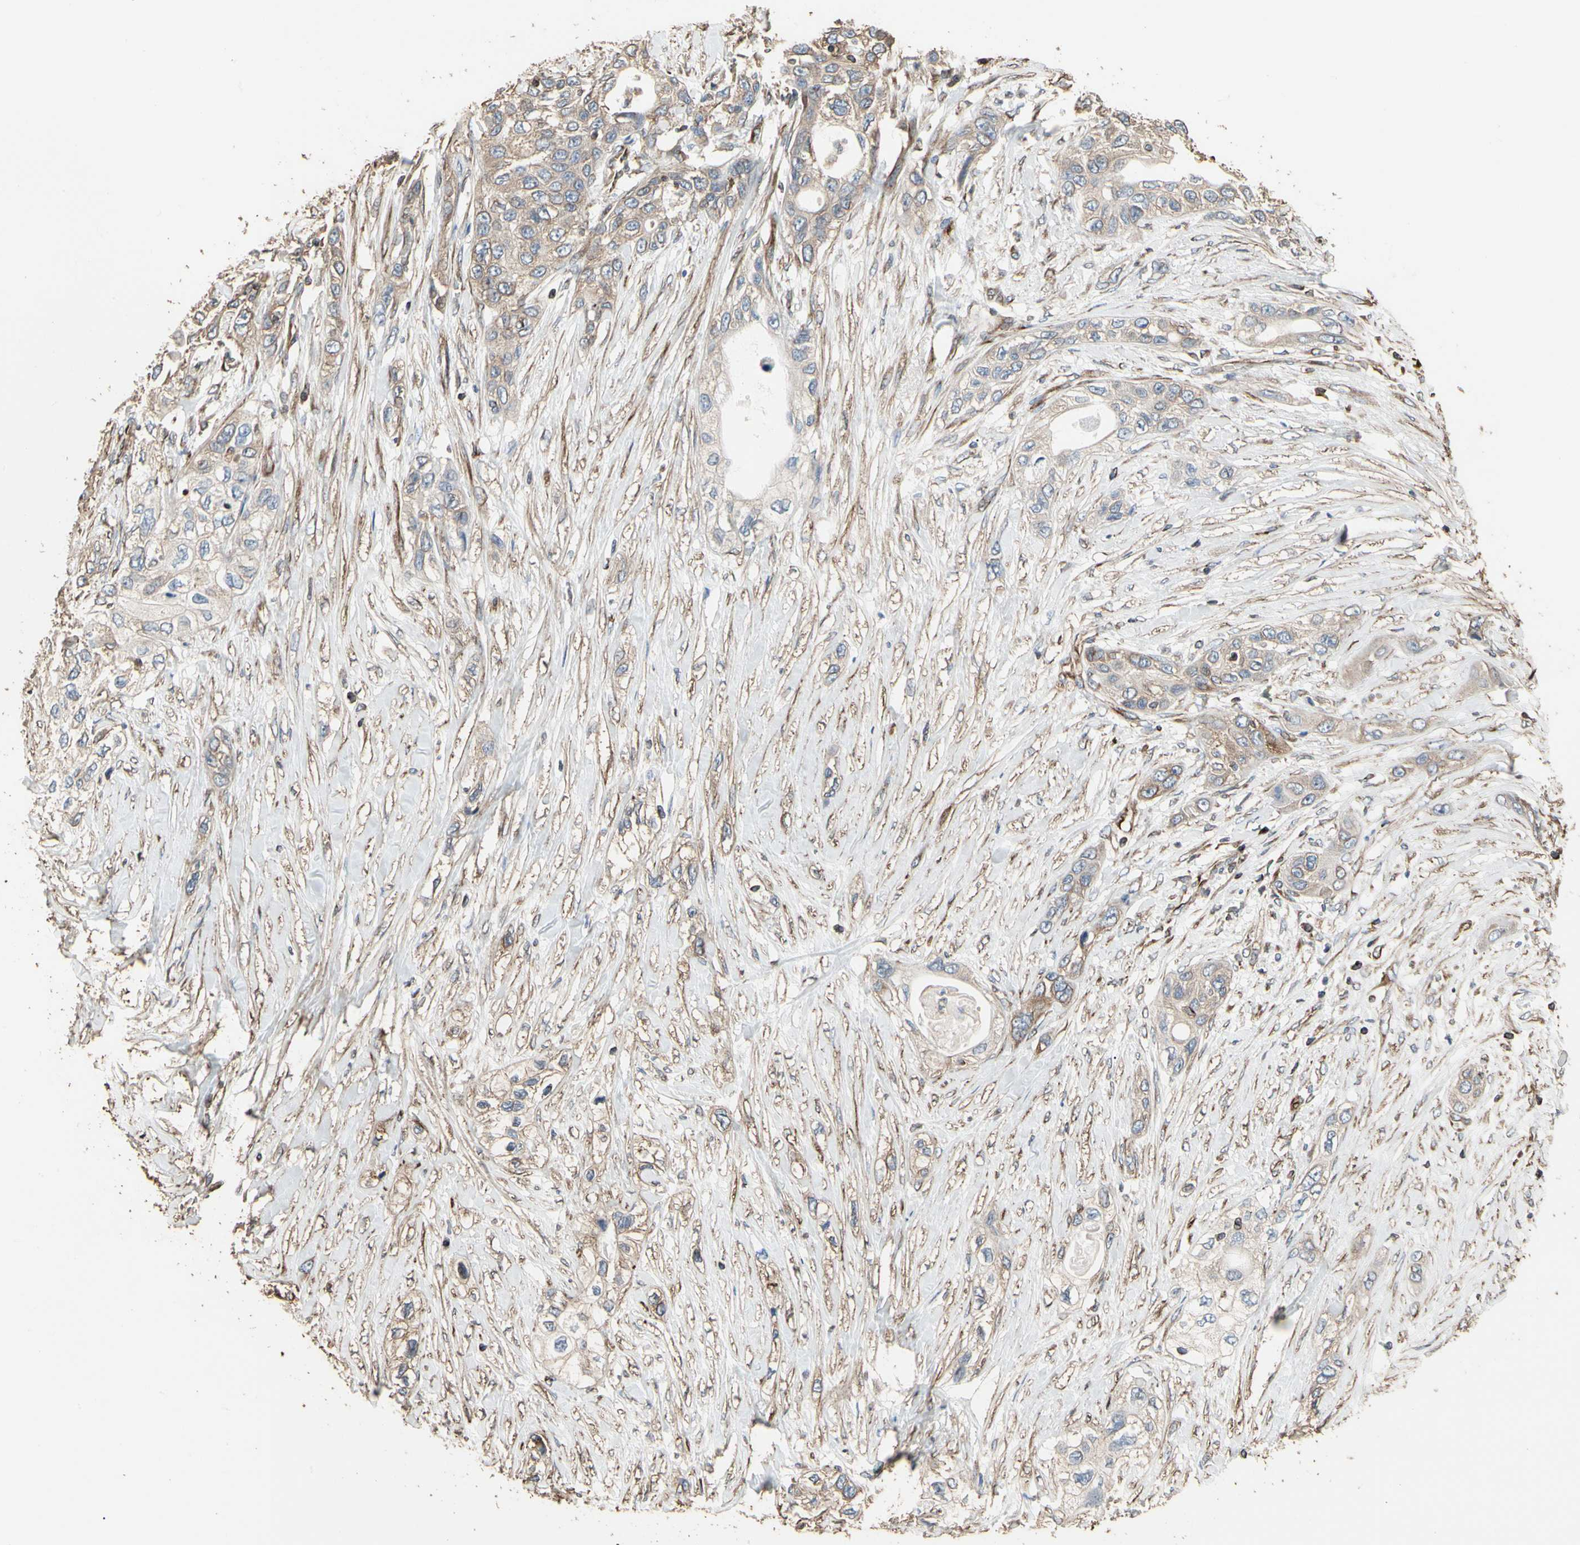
{"staining": {"intensity": "moderate", "quantity": "<25%", "location": "cytoplasmic/membranous"}, "tissue": "pancreatic cancer", "cell_type": "Tumor cells", "image_type": "cancer", "snomed": [{"axis": "morphology", "description": "Adenocarcinoma, NOS"}, {"axis": "topography", "description": "Pancreas"}], "caption": "A brown stain highlights moderate cytoplasmic/membranous staining of a protein in human pancreatic cancer tumor cells.", "gene": "TUBA1A", "patient": {"sex": "female", "age": 70}}